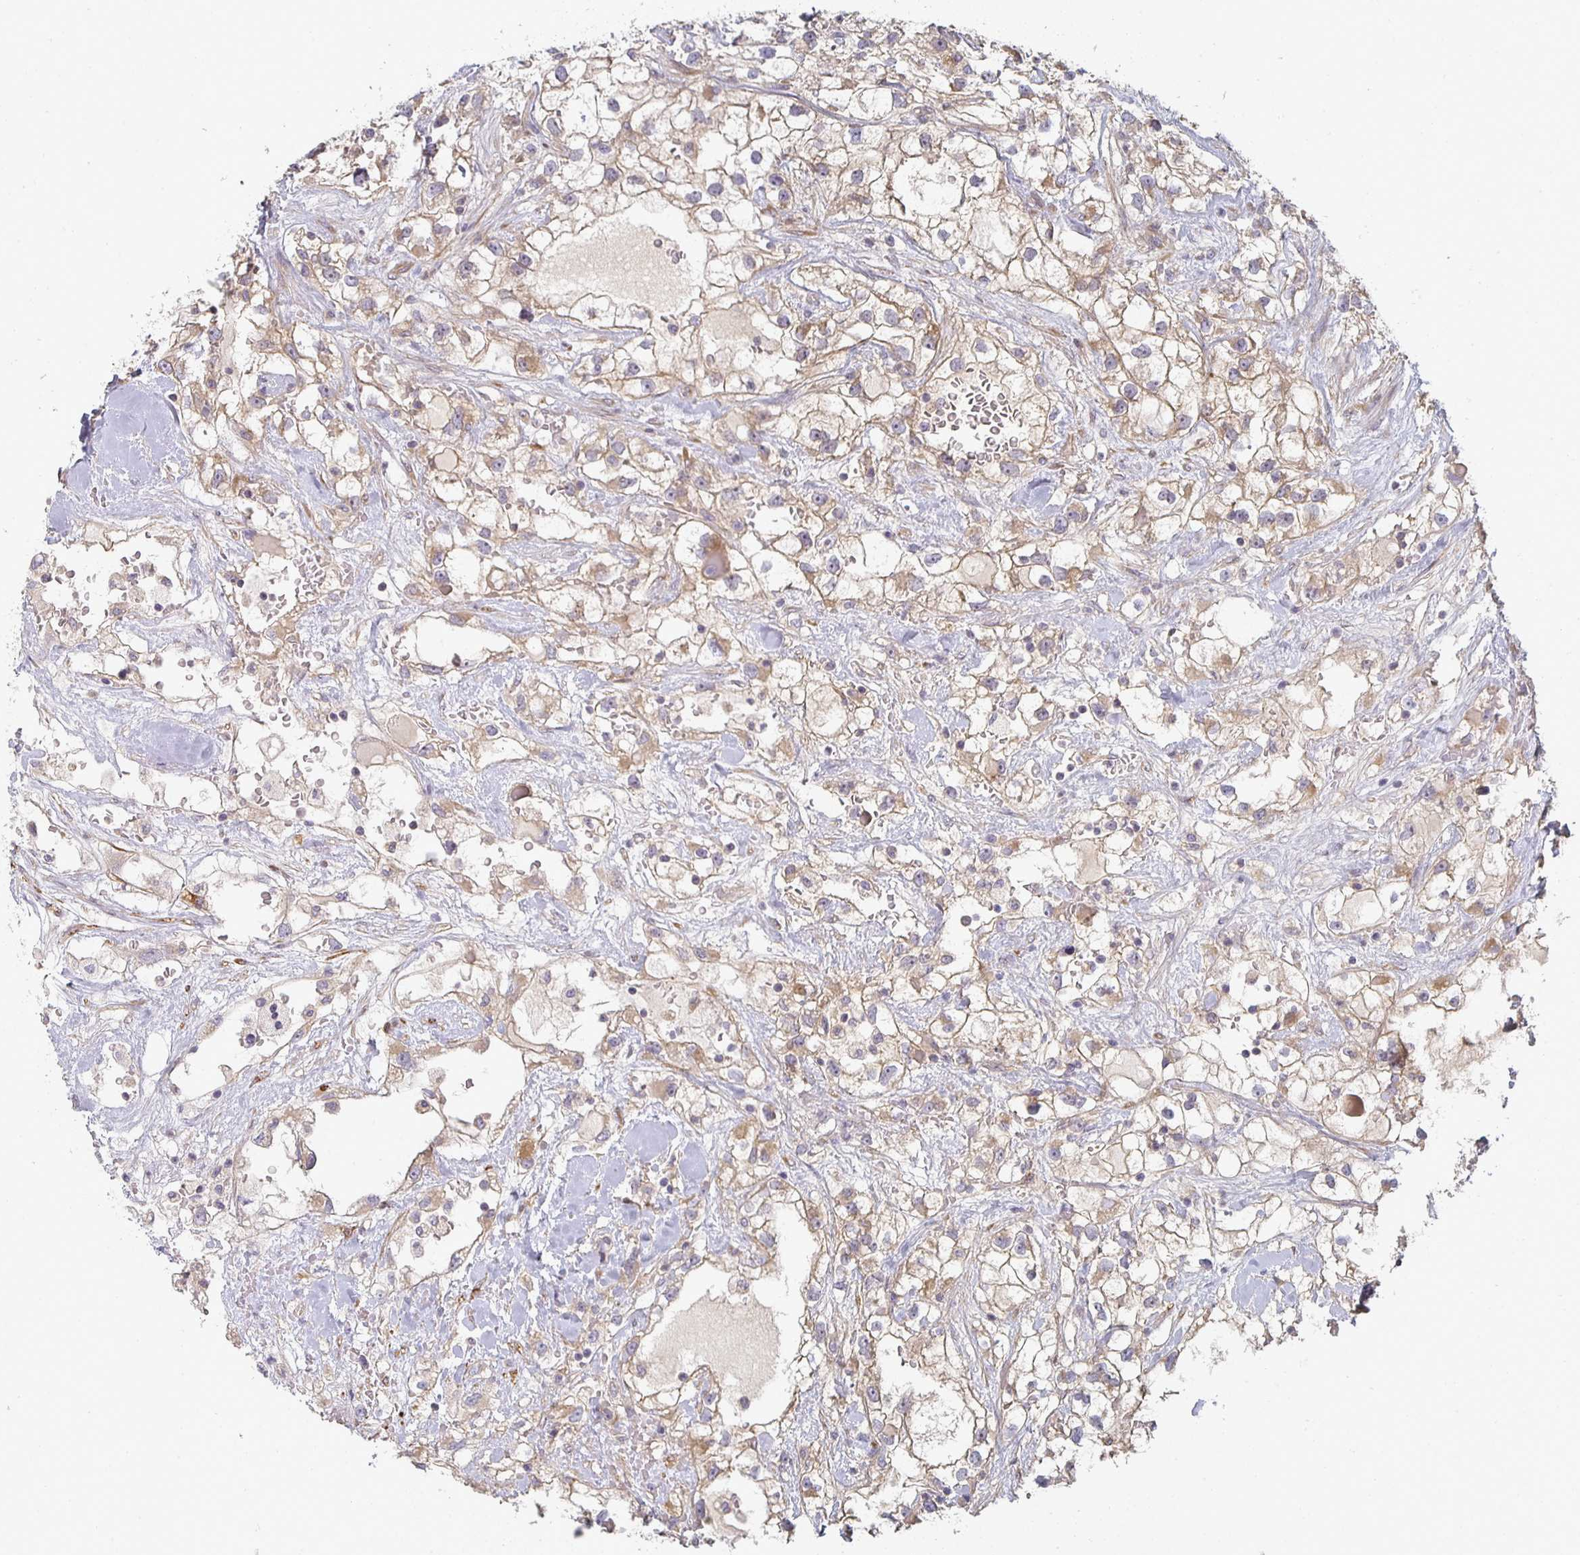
{"staining": {"intensity": "weak", "quantity": ">75%", "location": "cytoplasmic/membranous"}, "tissue": "renal cancer", "cell_type": "Tumor cells", "image_type": "cancer", "snomed": [{"axis": "morphology", "description": "Adenocarcinoma, NOS"}, {"axis": "topography", "description": "Kidney"}], "caption": "Immunohistochemical staining of renal adenocarcinoma shows weak cytoplasmic/membranous protein staining in approximately >75% of tumor cells. (DAB = brown stain, brightfield microscopy at high magnification).", "gene": "CTHRC1", "patient": {"sex": "male", "age": 59}}